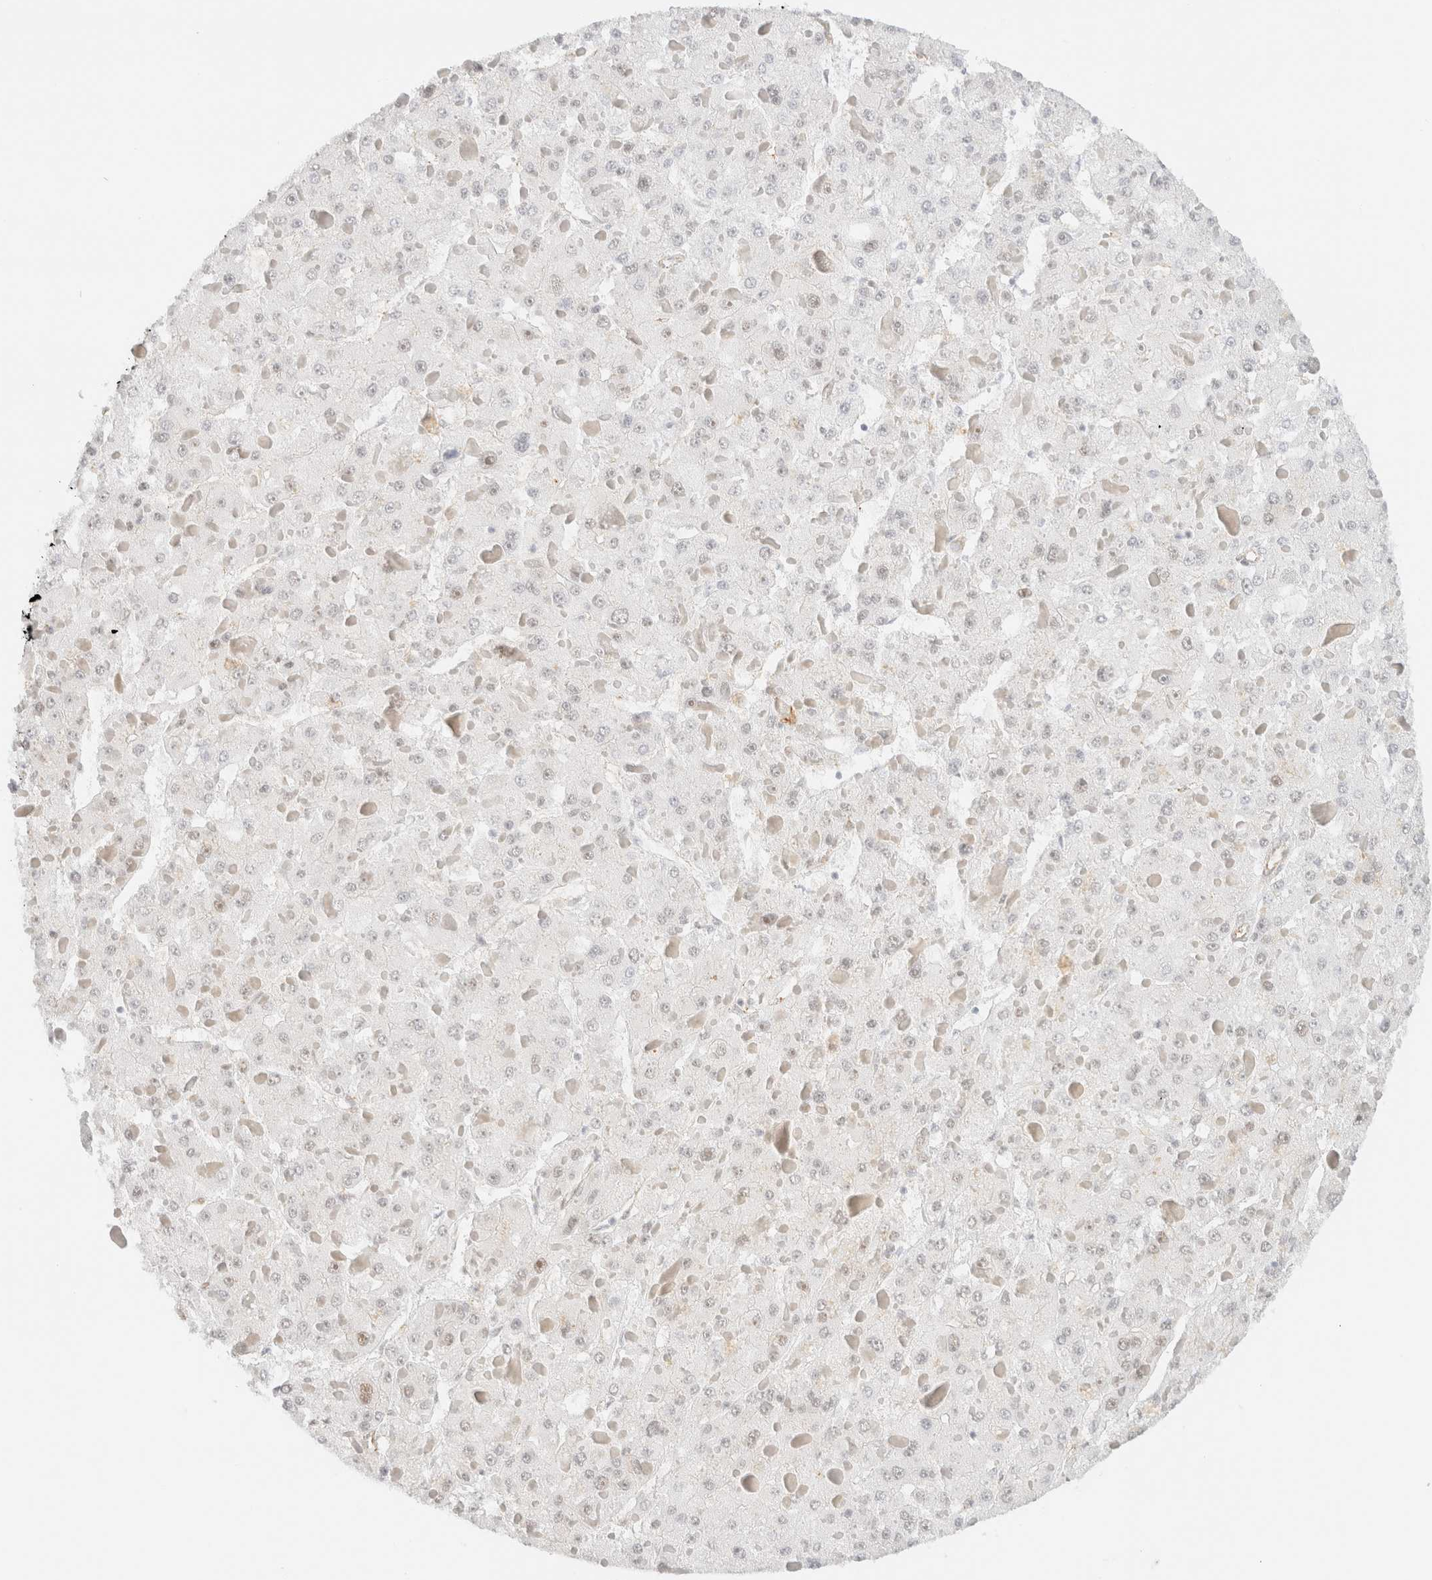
{"staining": {"intensity": "negative", "quantity": "none", "location": "none"}, "tissue": "liver cancer", "cell_type": "Tumor cells", "image_type": "cancer", "snomed": [{"axis": "morphology", "description": "Carcinoma, Hepatocellular, NOS"}, {"axis": "topography", "description": "Liver"}], "caption": "Immunohistochemical staining of hepatocellular carcinoma (liver) exhibits no significant staining in tumor cells.", "gene": "ARID5A", "patient": {"sex": "female", "age": 73}}